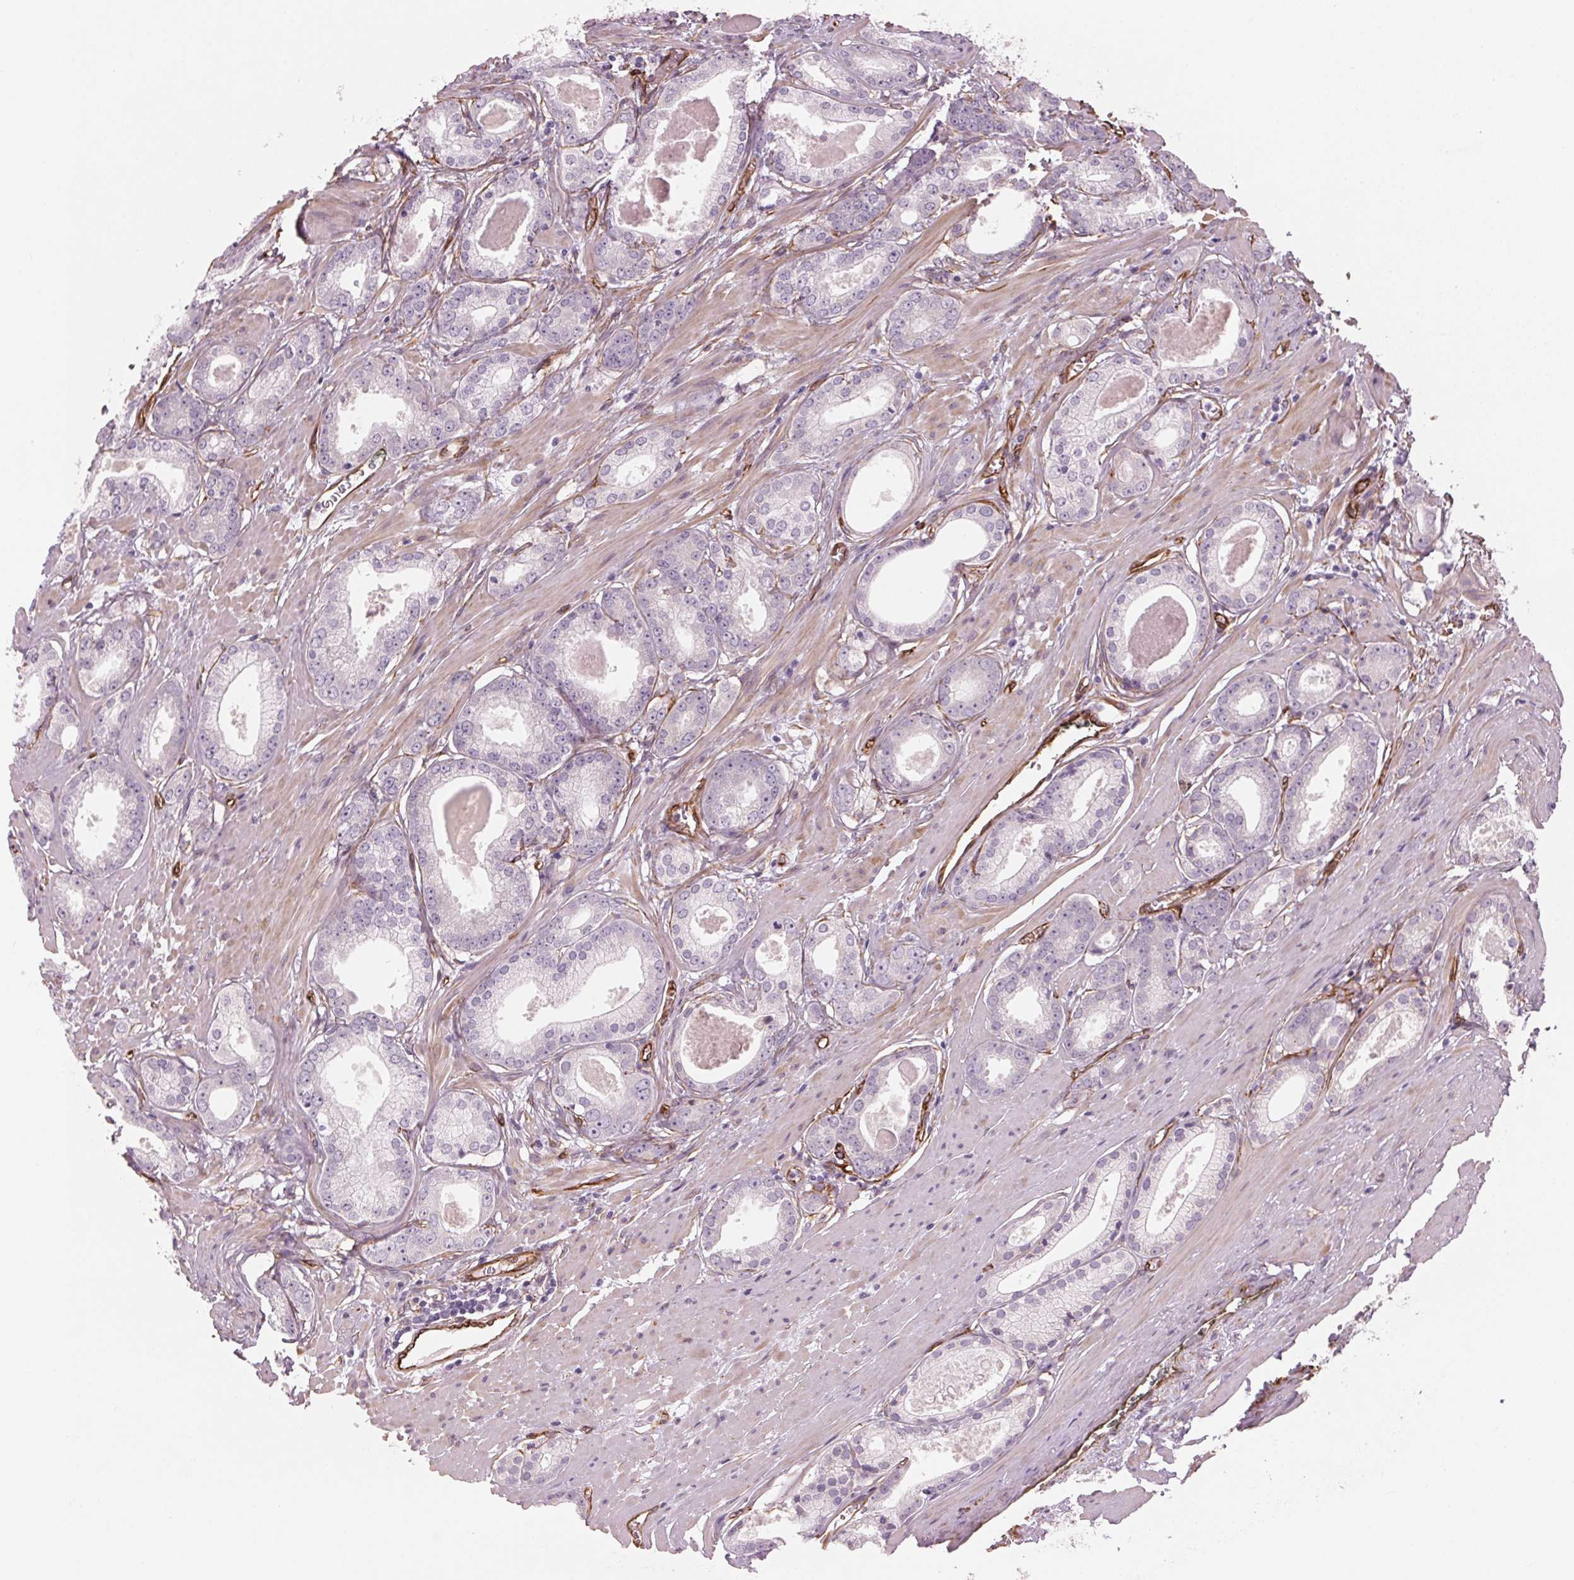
{"staining": {"intensity": "negative", "quantity": "none", "location": "none"}, "tissue": "prostate cancer", "cell_type": "Tumor cells", "image_type": "cancer", "snomed": [{"axis": "morphology", "description": "Adenocarcinoma, NOS"}, {"axis": "morphology", "description": "Adenocarcinoma, Low grade"}, {"axis": "topography", "description": "Prostate"}], "caption": "The photomicrograph shows no staining of tumor cells in prostate cancer.", "gene": "CLPS", "patient": {"sex": "male", "age": 64}}